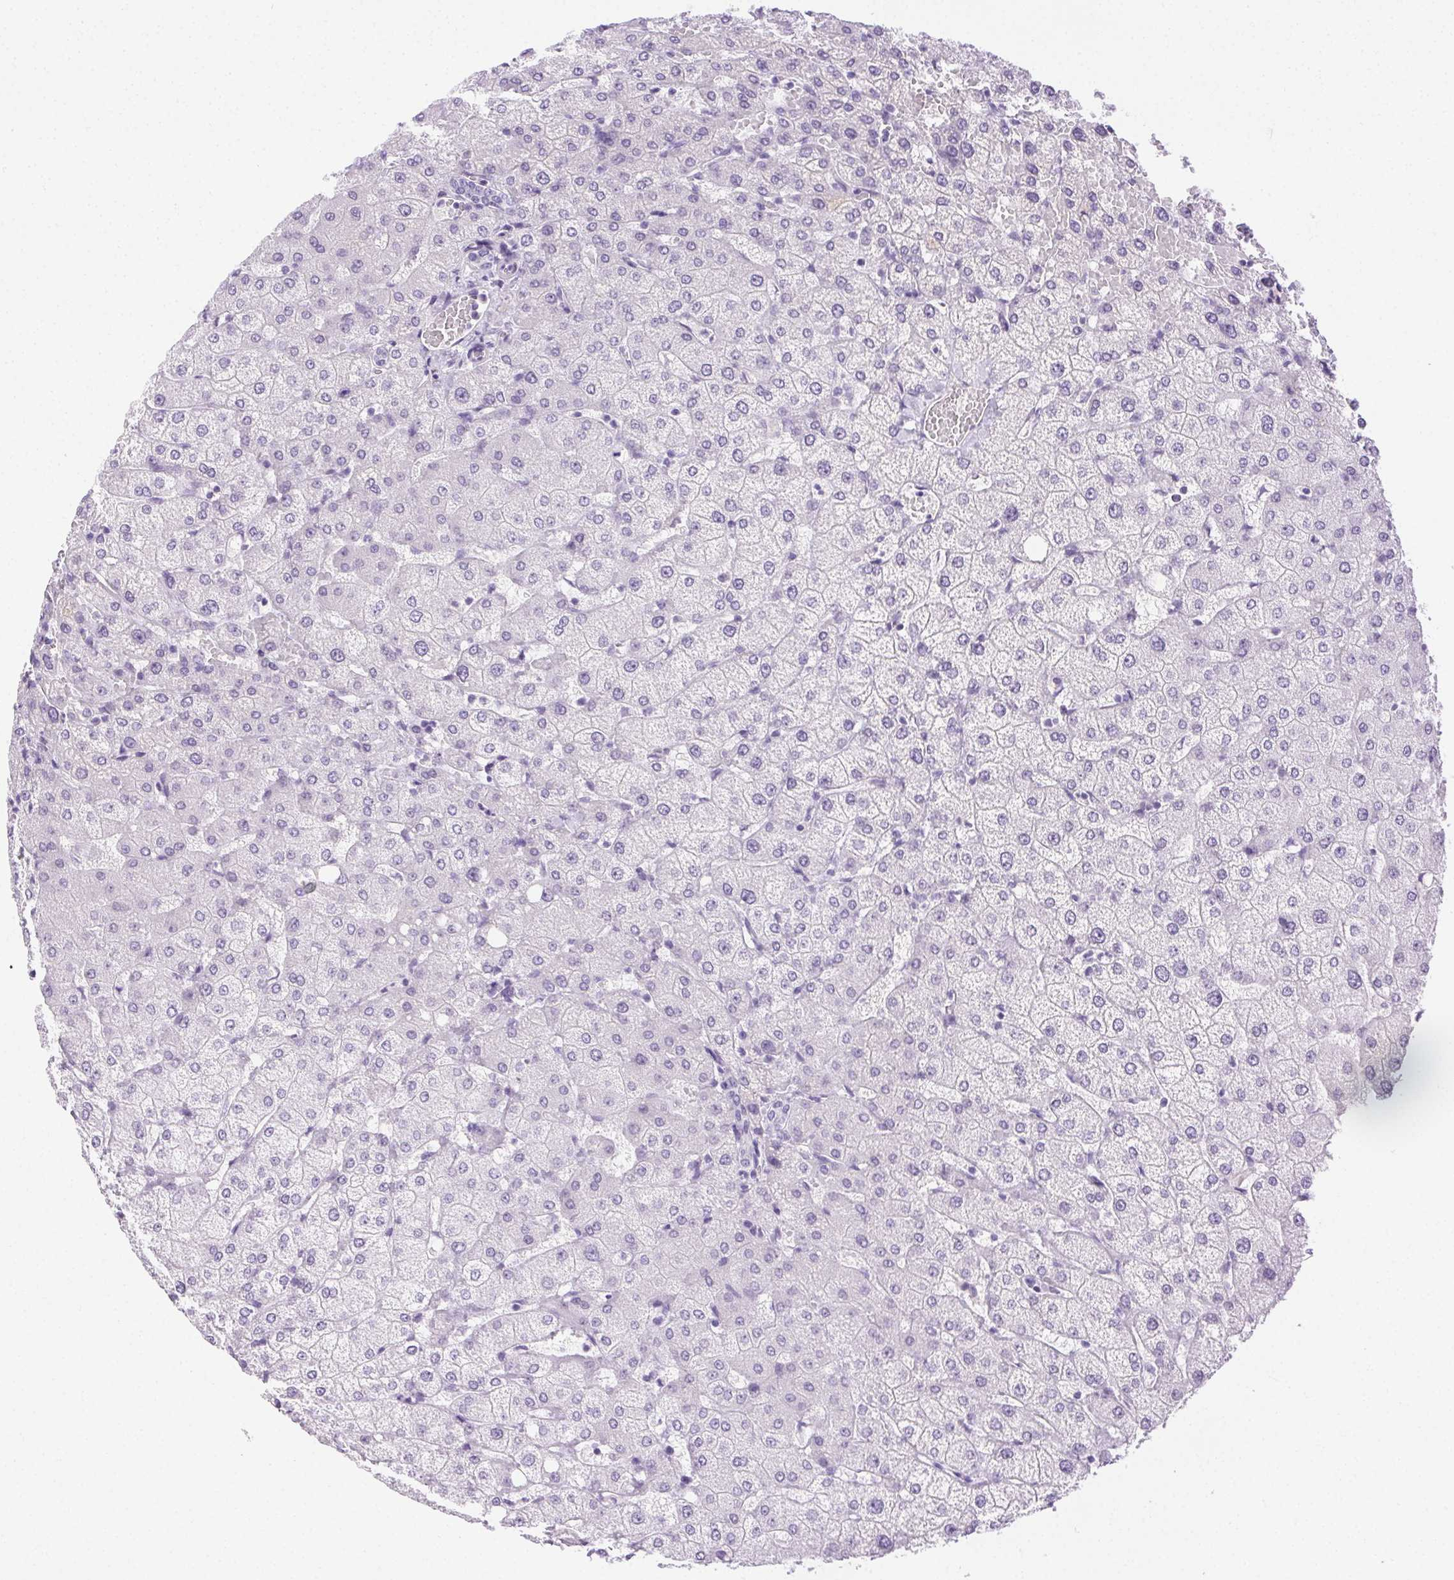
{"staining": {"intensity": "negative", "quantity": "none", "location": "none"}, "tissue": "liver", "cell_type": "Cholangiocytes", "image_type": "normal", "snomed": [{"axis": "morphology", "description": "Normal tissue, NOS"}, {"axis": "topography", "description": "Liver"}], "caption": "Immunohistochemistry (IHC) image of unremarkable liver: human liver stained with DAB reveals no significant protein expression in cholangiocytes.", "gene": "C20orf85", "patient": {"sex": "female", "age": 54}}